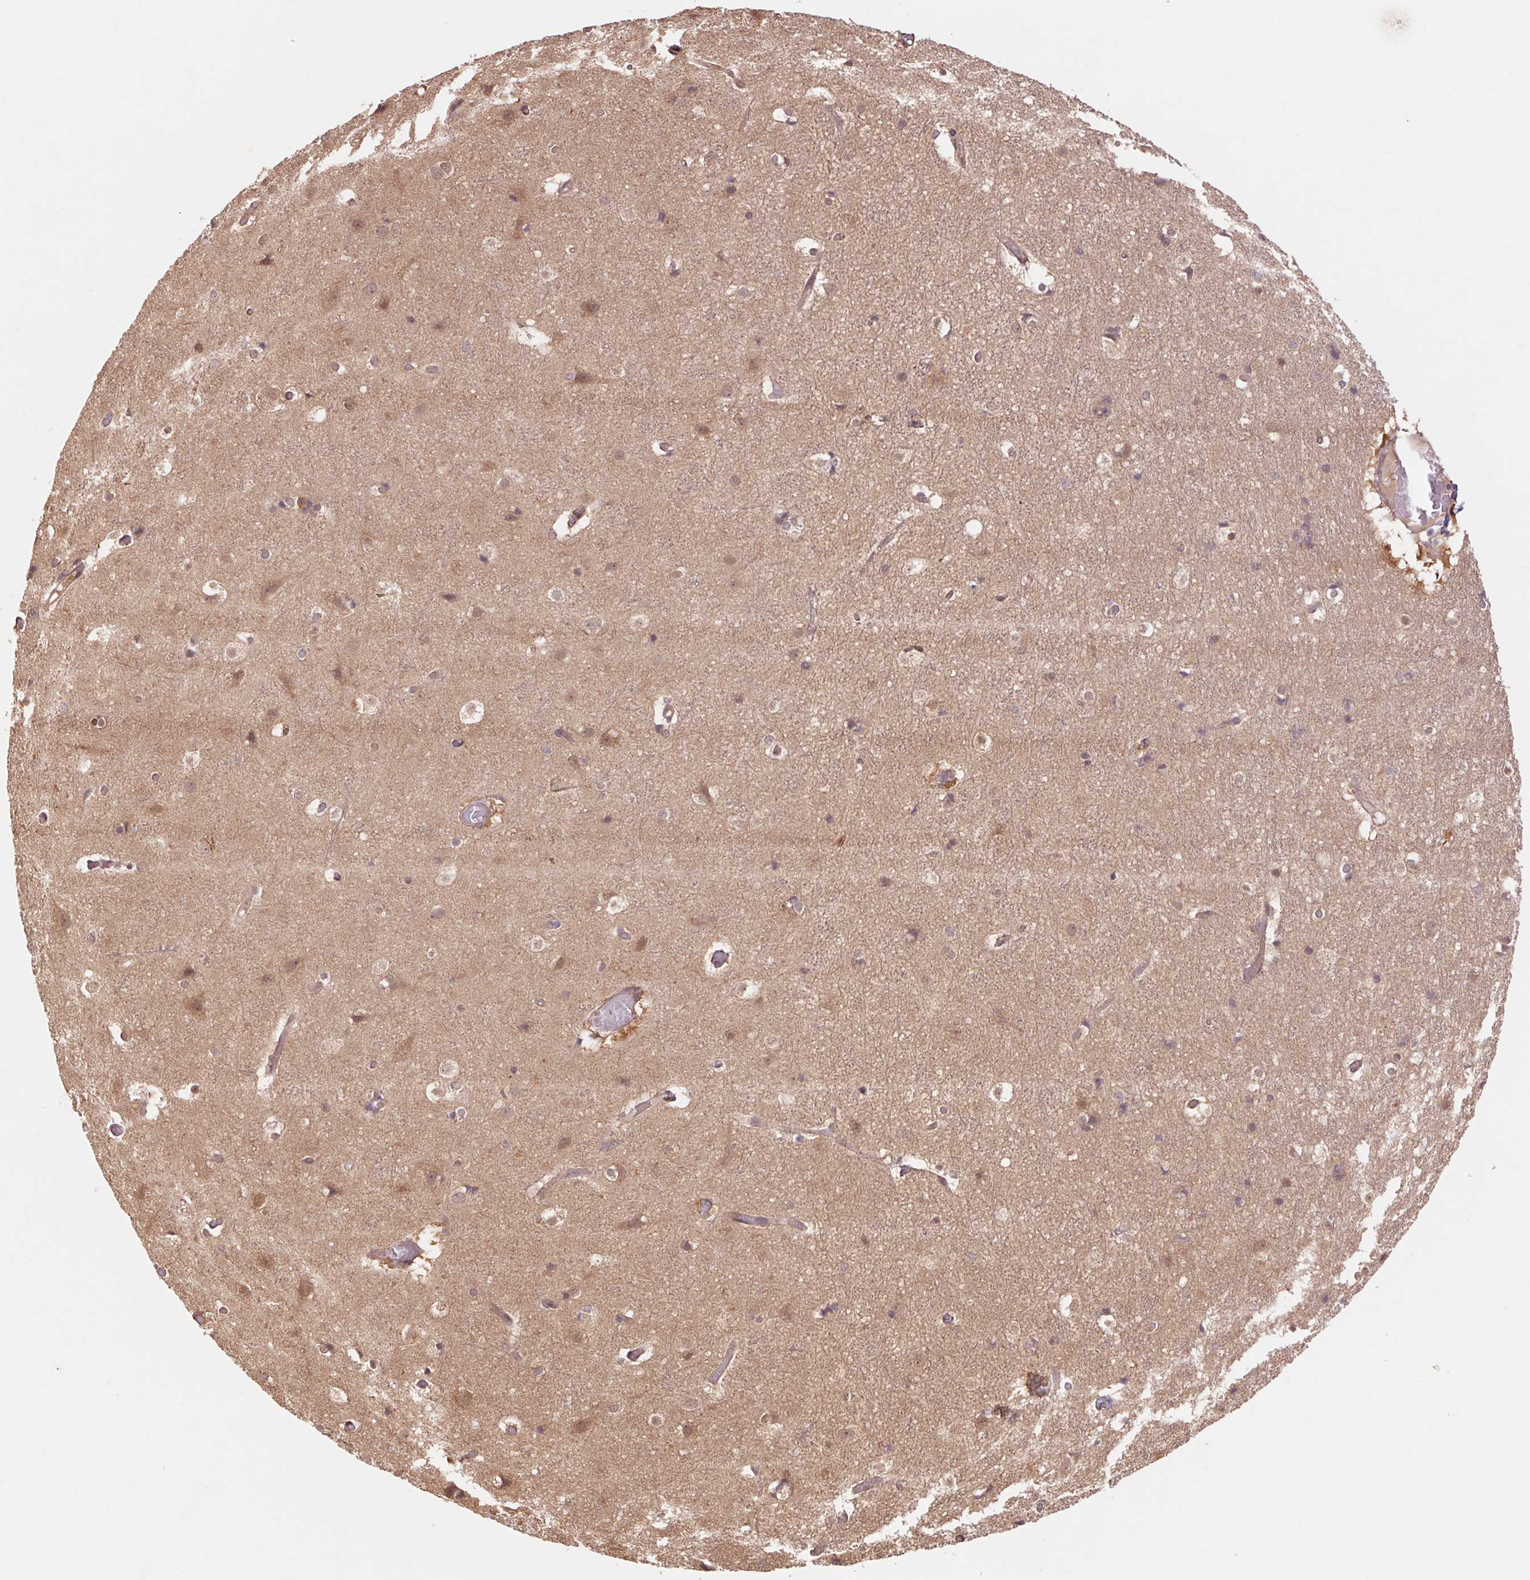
{"staining": {"intensity": "moderate", "quantity": "25%-75%", "location": "cytoplasmic/membranous"}, "tissue": "cerebral cortex", "cell_type": "Endothelial cells", "image_type": "normal", "snomed": [{"axis": "morphology", "description": "Normal tissue, NOS"}, {"axis": "topography", "description": "Cerebral cortex"}], "caption": "Brown immunohistochemical staining in benign cerebral cortex displays moderate cytoplasmic/membranous staining in approximately 25%-75% of endothelial cells. The protein of interest is shown in brown color, while the nuclei are stained blue.", "gene": "RRM1", "patient": {"sex": "female", "age": 52}}